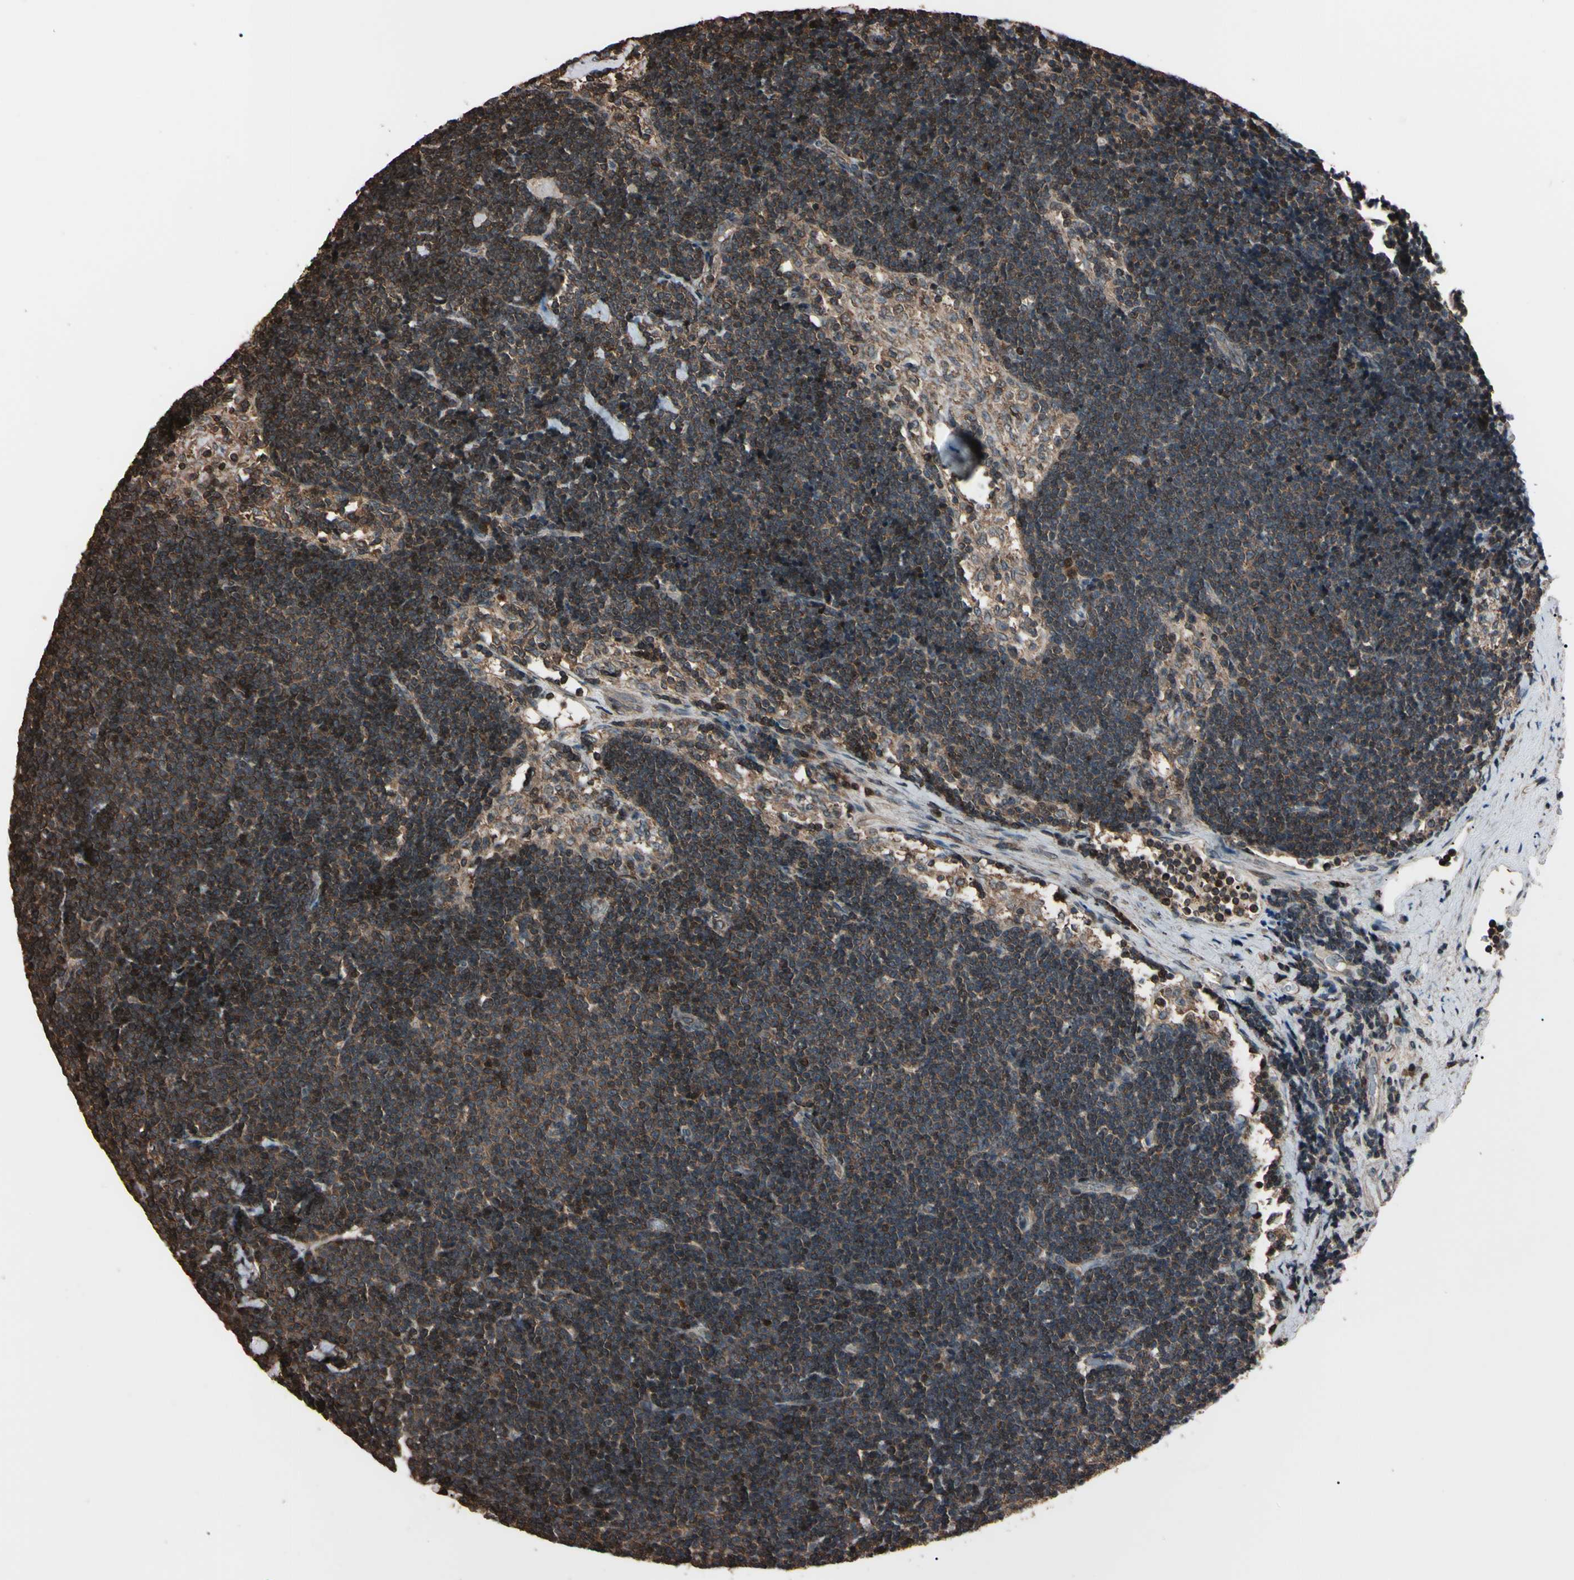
{"staining": {"intensity": "moderate", "quantity": "<25%", "location": "nuclear"}, "tissue": "lymph node", "cell_type": "Germinal center cells", "image_type": "normal", "snomed": [{"axis": "morphology", "description": "Normal tissue, NOS"}, {"axis": "topography", "description": "Lymph node"}], "caption": "Immunohistochemical staining of unremarkable lymph node demonstrates low levels of moderate nuclear positivity in about <25% of germinal center cells.", "gene": "TNFRSF1A", "patient": {"sex": "male", "age": 63}}